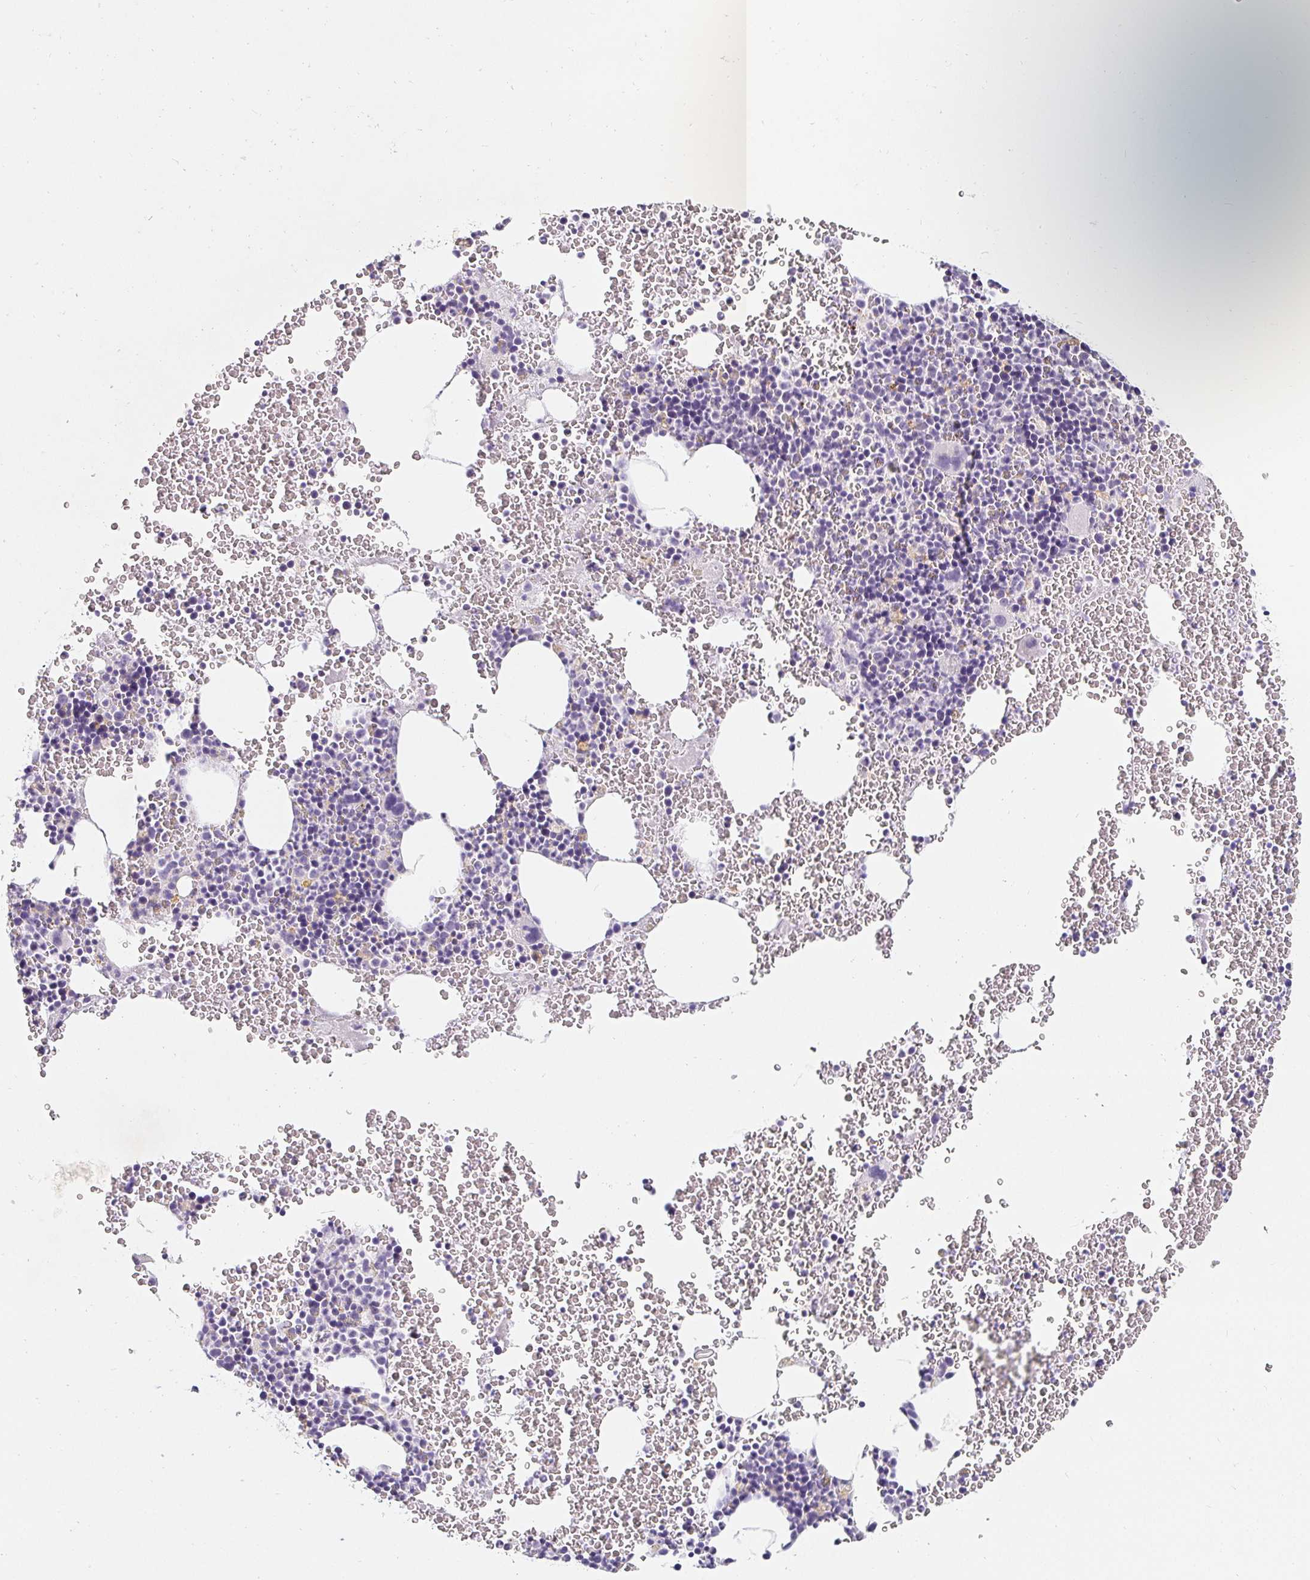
{"staining": {"intensity": "negative", "quantity": "none", "location": "none"}, "tissue": "bone marrow", "cell_type": "Hematopoietic cells", "image_type": "normal", "snomed": [{"axis": "morphology", "description": "Normal tissue, NOS"}, {"axis": "topography", "description": "Bone marrow"}], "caption": "DAB (3,3'-diaminobenzidine) immunohistochemical staining of unremarkable bone marrow shows no significant staining in hematopoietic cells. The staining is performed using DAB (3,3'-diaminobenzidine) brown chromogen with nuclei counter-stained in using hematoxylin.", "gene": "PDX1", "patient": {"sex": "male", "age": 47}}